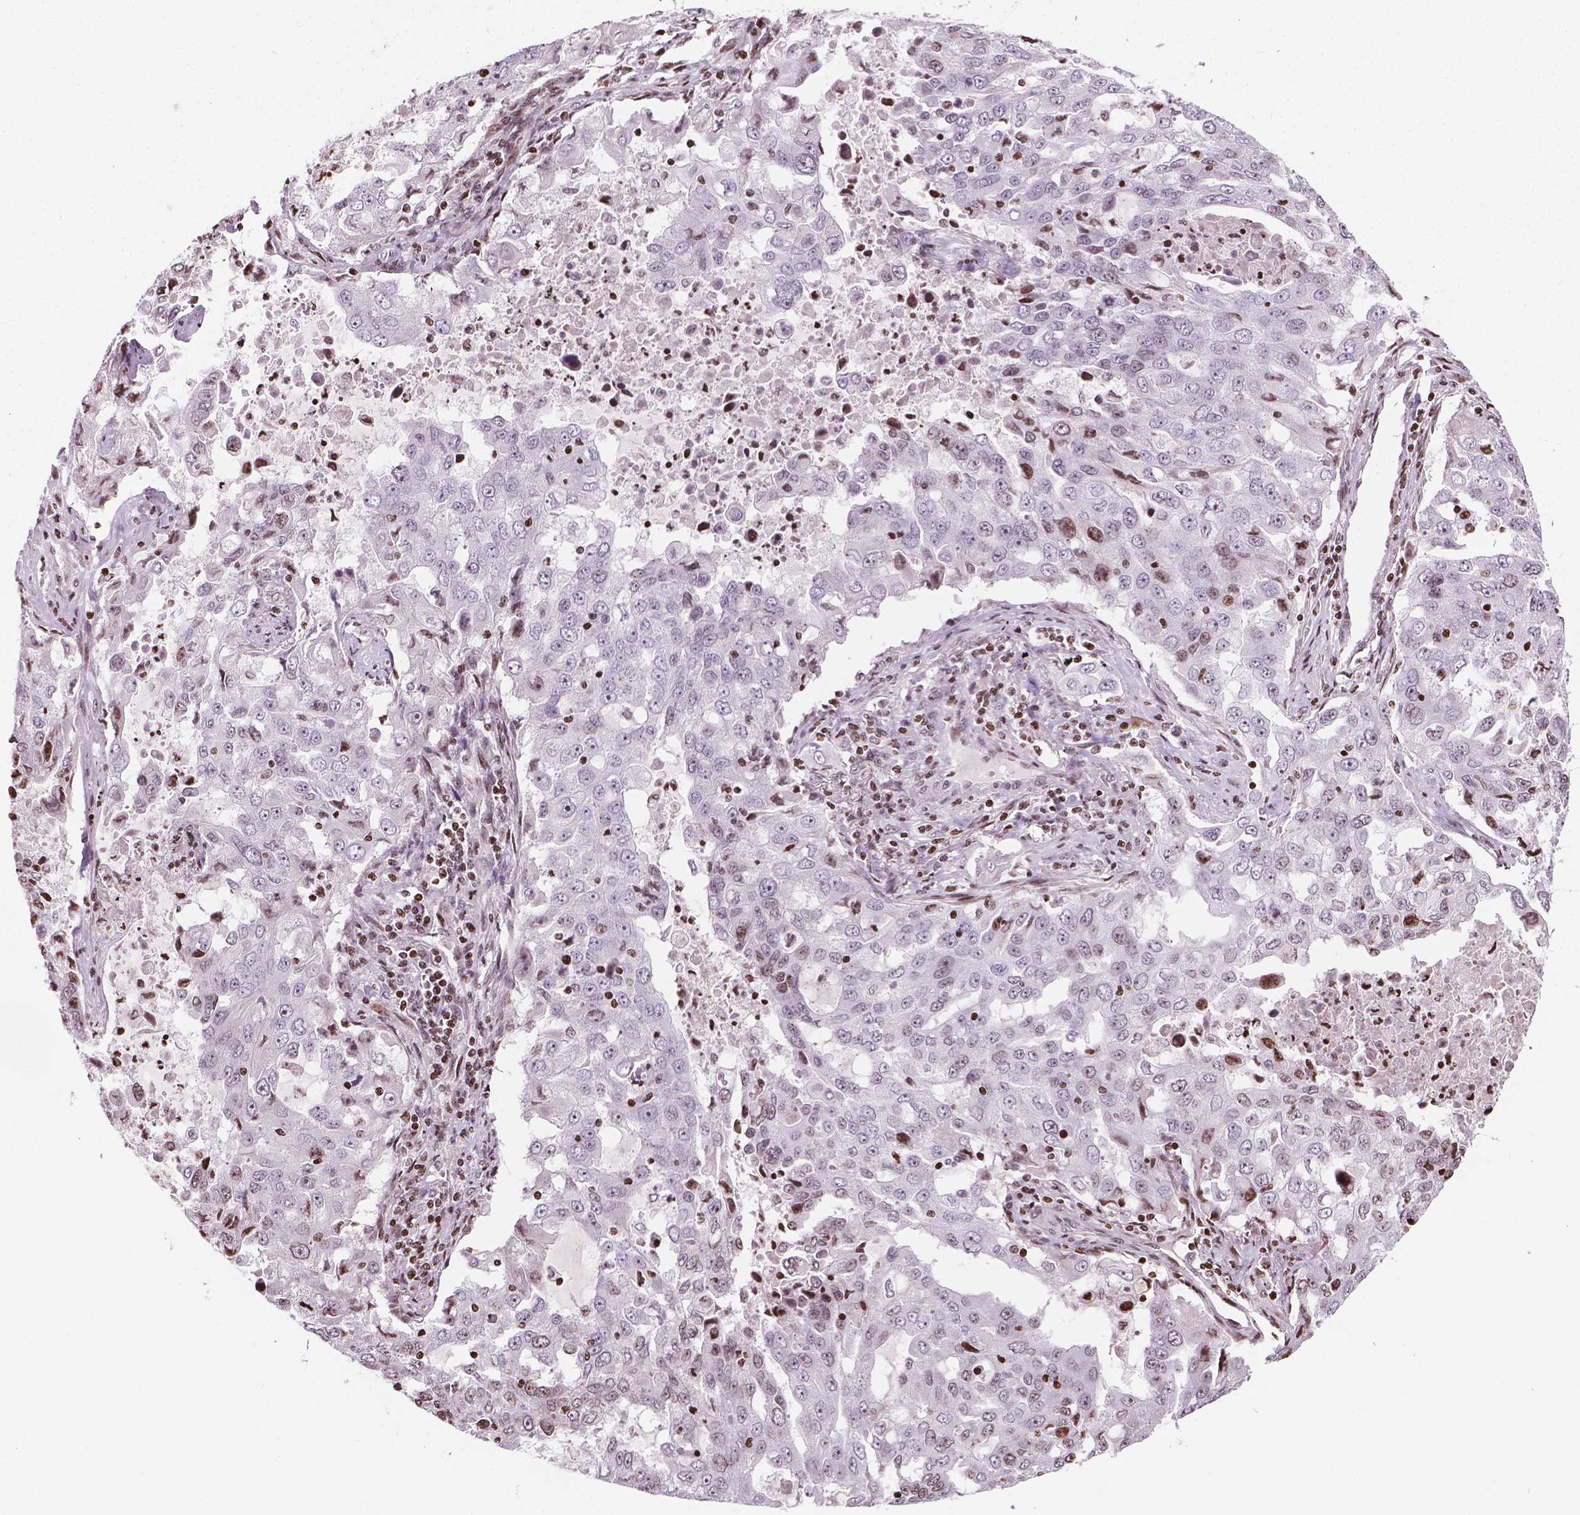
{"staining": {"intensity": "moderate", "quantity": "<25%", "location": "nuclear"}, "tissue": "lung cancer", "cell_type": "Tumor cells", "image_type": "cancer", "snomed": [{"axis": "morphology", "description": "Adenocarcinoma, NOS"}, {"axis": "topography", "description": "Lung"}], "caption": "A brown stain shows moderate nuclear positivity of a protein in lung cancer (adenocarcinoma) tumor cells.", "gene": "PIP4K2A", "patient": {"sex": "female", "age": 61}}